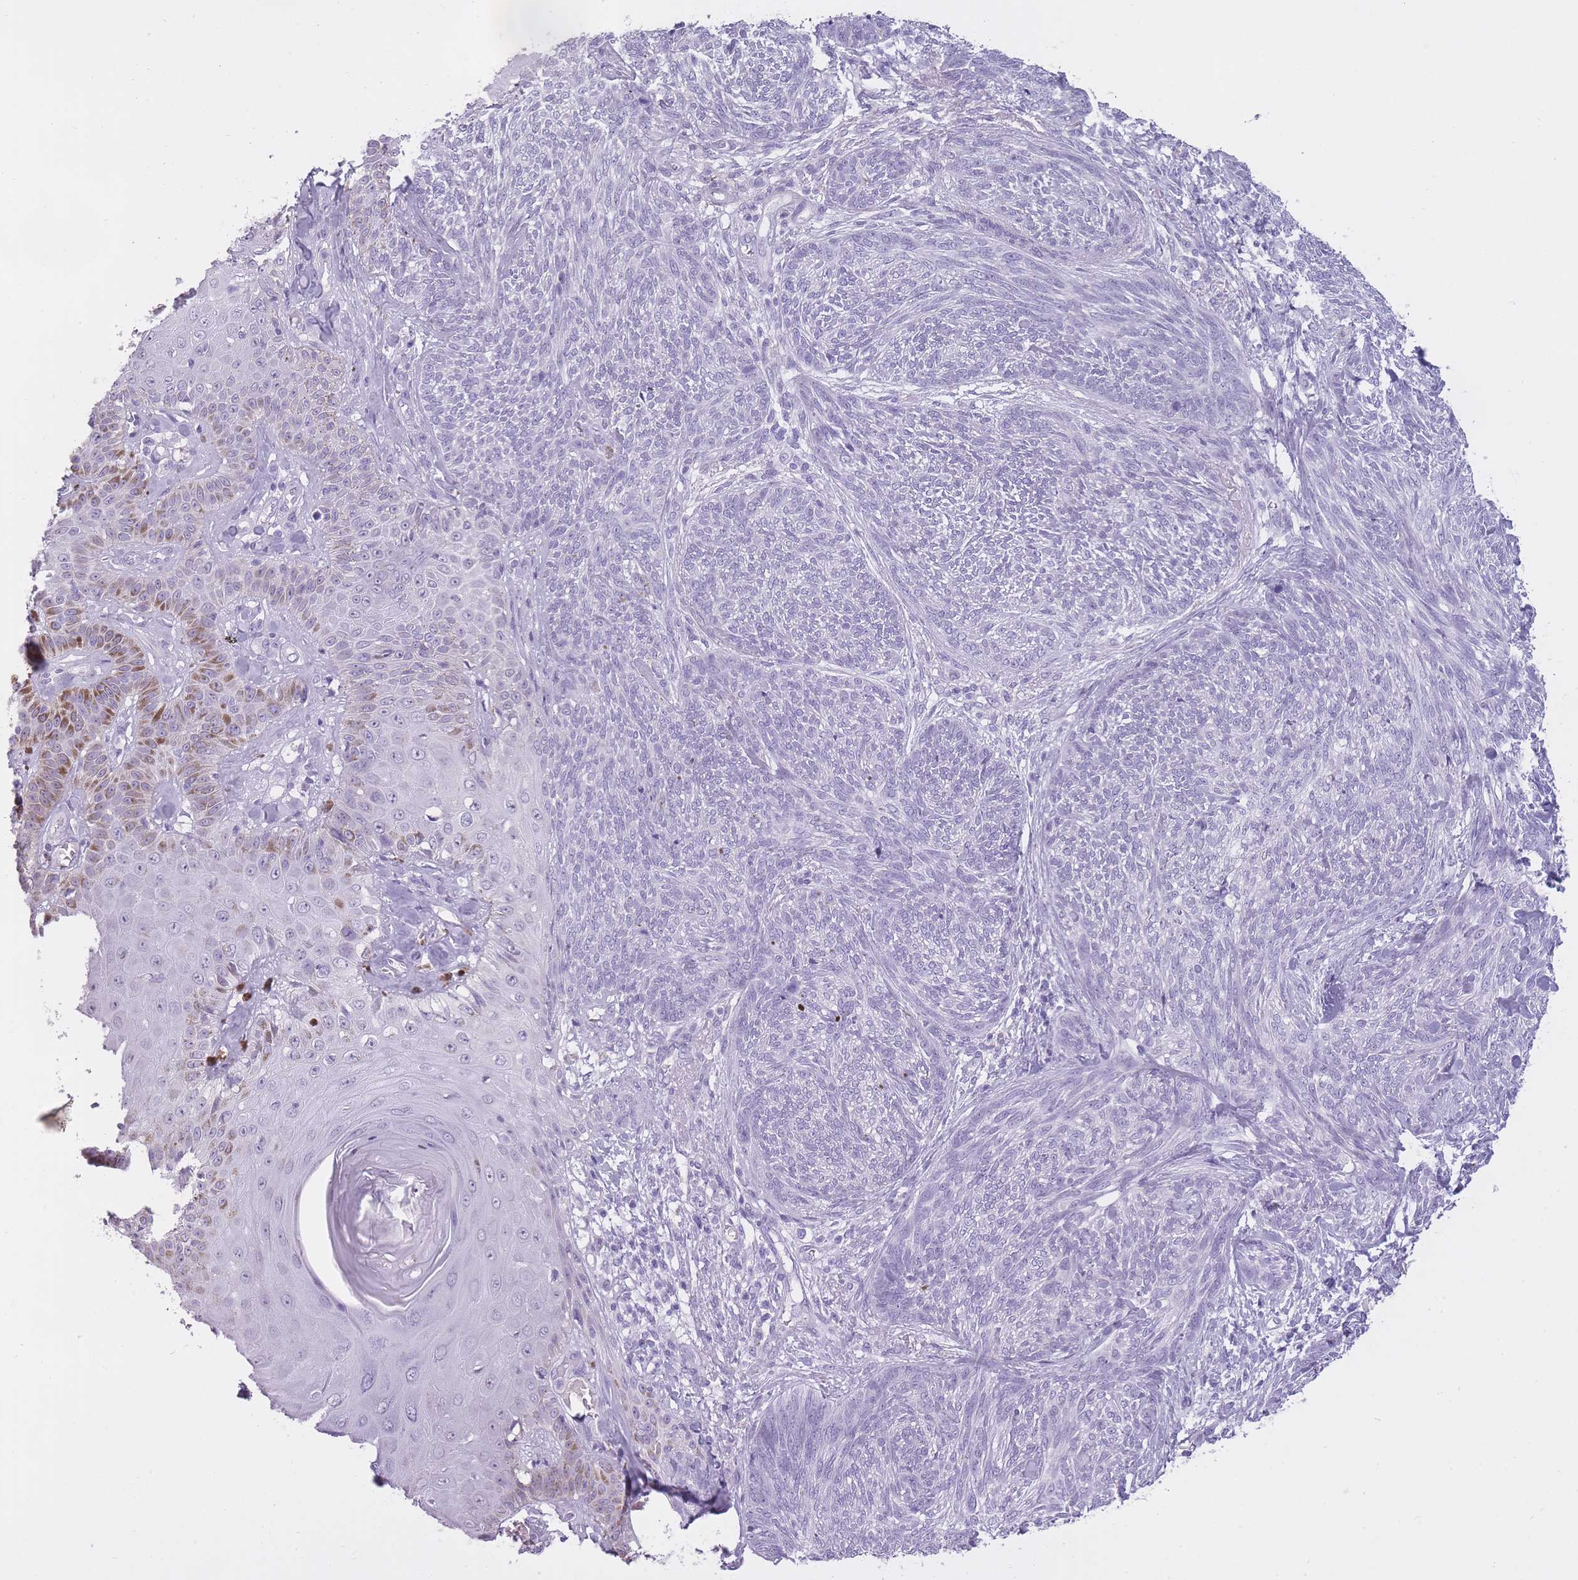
{"staining": {"intensity": "negative", "quantity": "none", "location": "none"}, "tissue": "skin cancer", "cell_type": "Tumor cells", "image_type": "cancer", "snomed": [{"axis": "morphology", "description": "Basal cell carcinoma"}, {"axis": "topography", "description": "Skin"}], "caption": "Immunohistochemical staining of human skin cancer demonstrates no significant staining in tumor cells.", "gene": "GOLGA6D", "patient": {"sex": "male", "age": 73}}